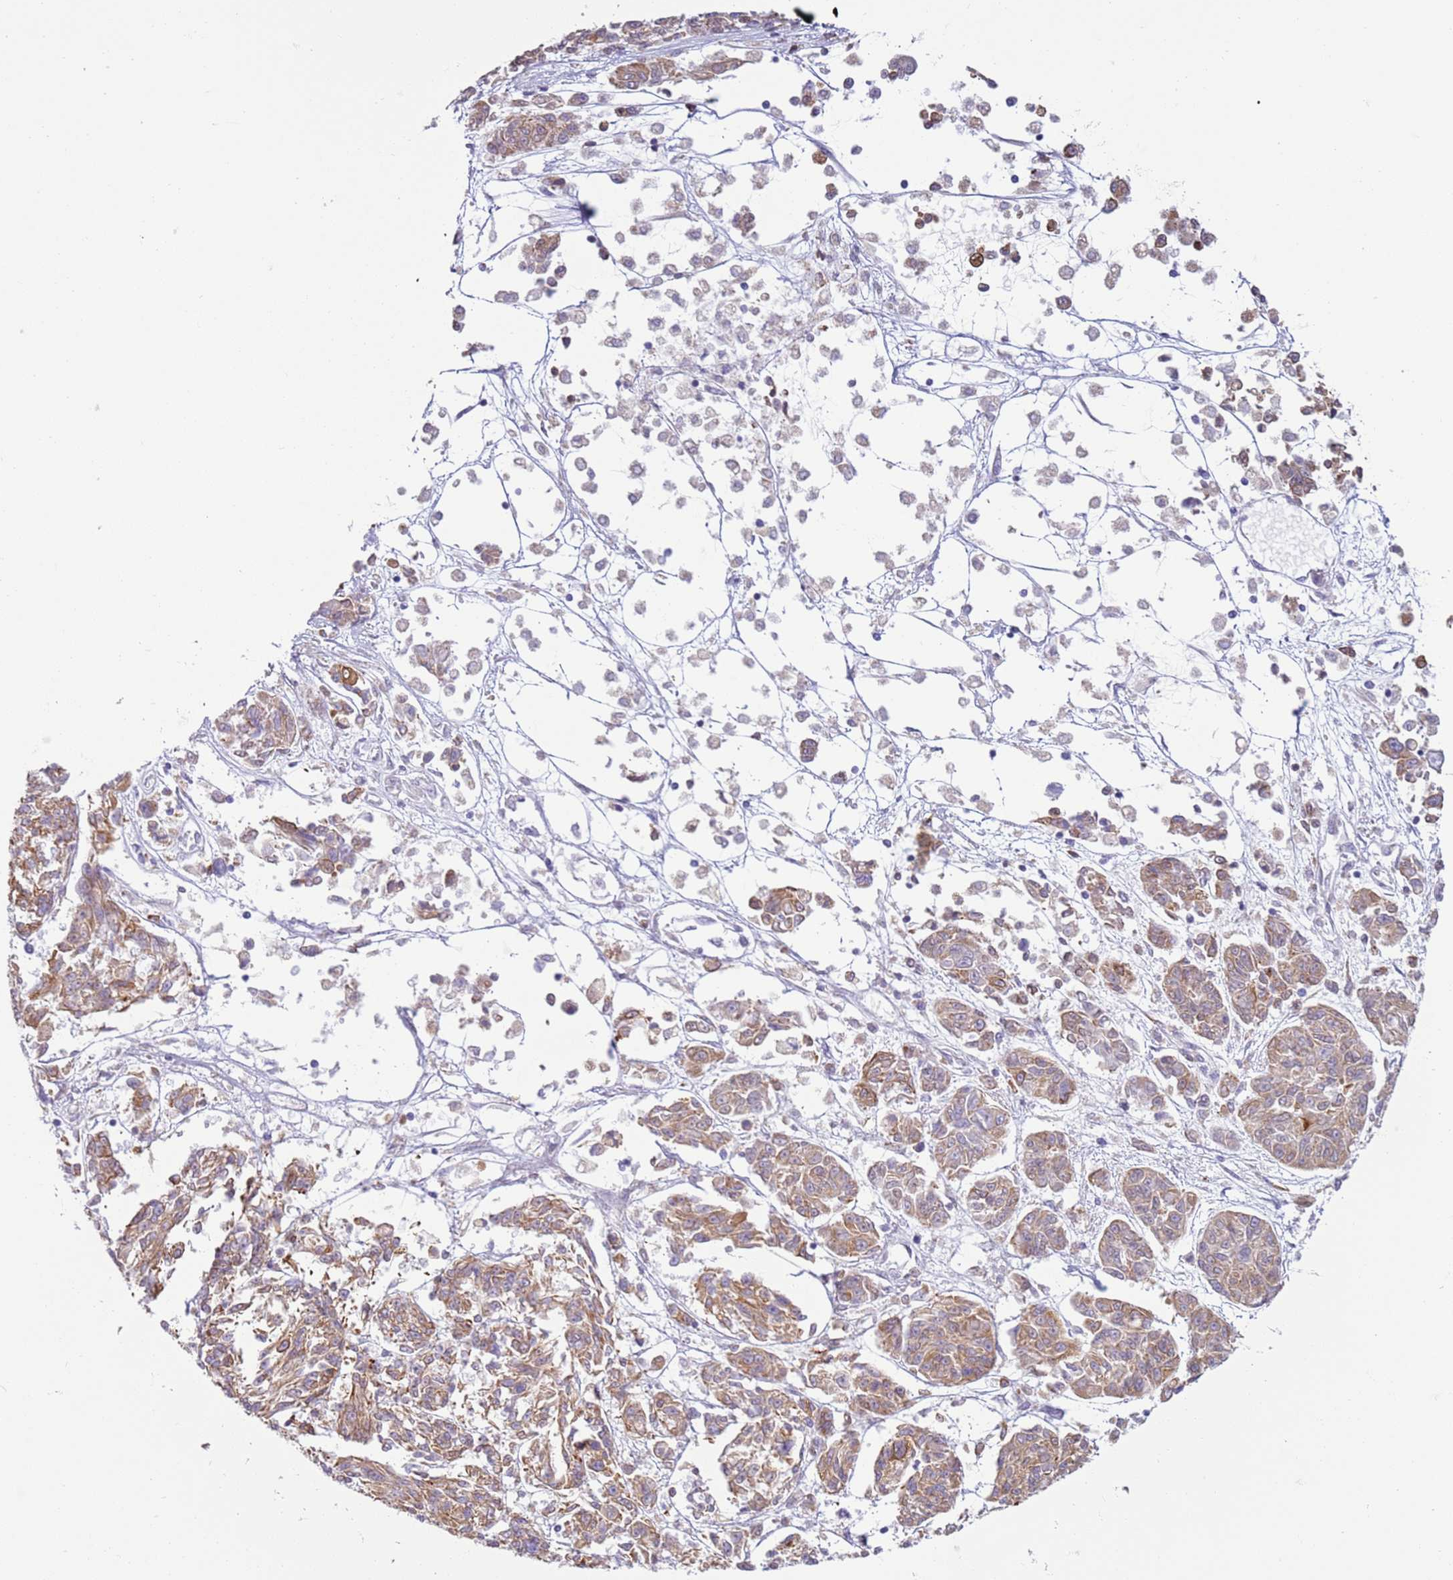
{"staining": {"intensity": "moderate", "quantity": "25%-75%", "location": "cytoplasmic/membranous"}, "tissue": "melanoma", "cell_type": "Tumor cells", "image_type": "cancer", "snomed": [{"axis": "morphology", "description": "Malignant melanoma, NOS"}, {"axis": "topography", "description": "Skin"}], "caption": "A brown stain labels moderate cytoplasmic/membranous staining of a protein in malignant melanoma tumor cells.", "gene": "OAF", "patient": {"sex": "male", "age": 53}}